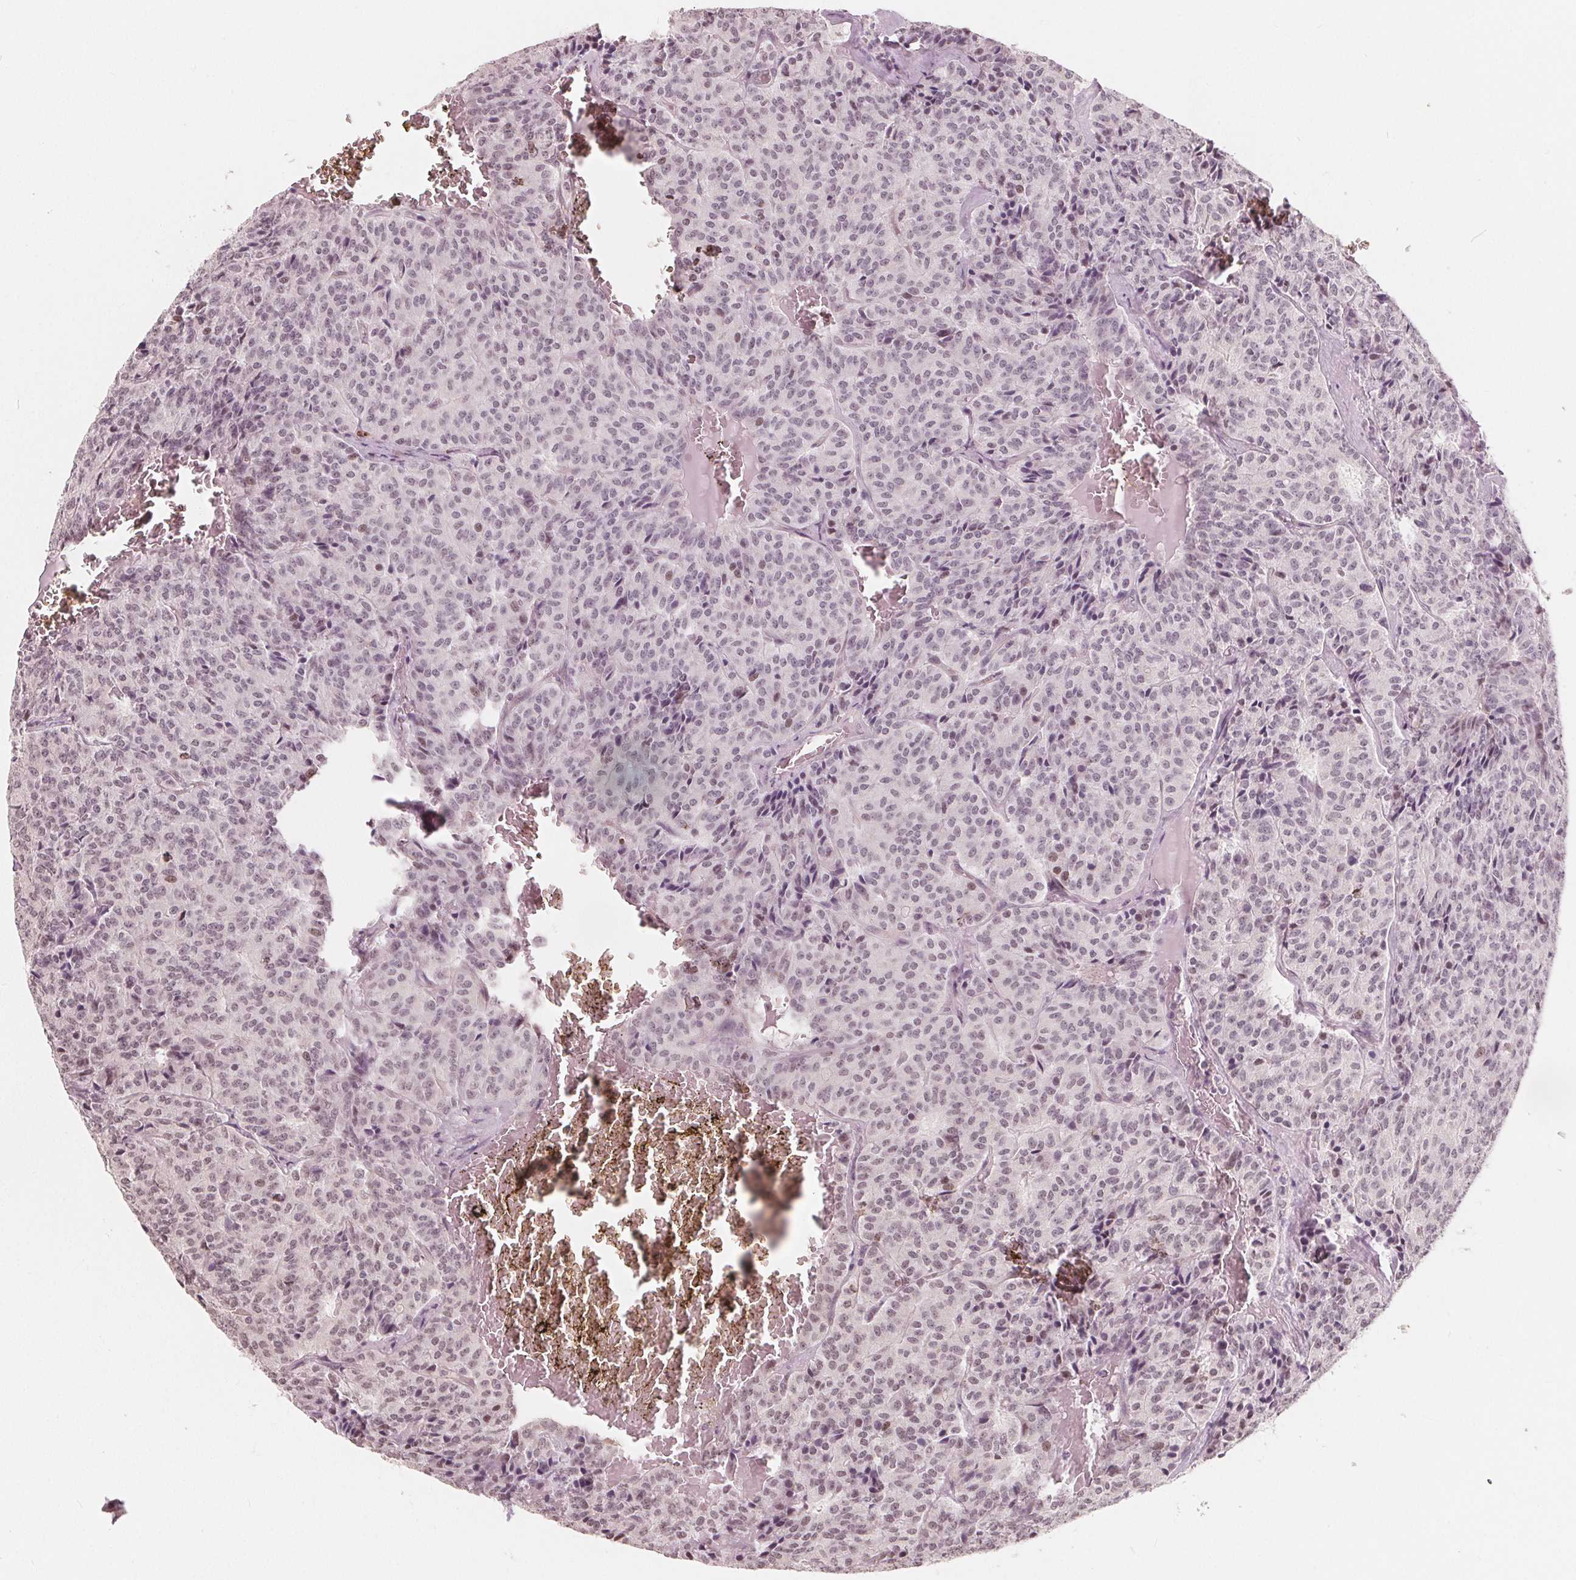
{"staining": {"intensity": "weak", "quantity": "<25%", "location": "nuclear"}, "tissue": "carcinoid", "cell_type": "Tumor cells", "image_type": "cancer", "snomed": [{"axis": "morphology", "description": "Carcinoid, malignant, NOS"}, {"axis": "topography", "description": "Lung"}], "caption": "Carcinoid was stained to show a protein in brown. There is no significant expression in tumor cells.", "gene": "NUP210L", "patient": {"sex": "male", "age": 70}}